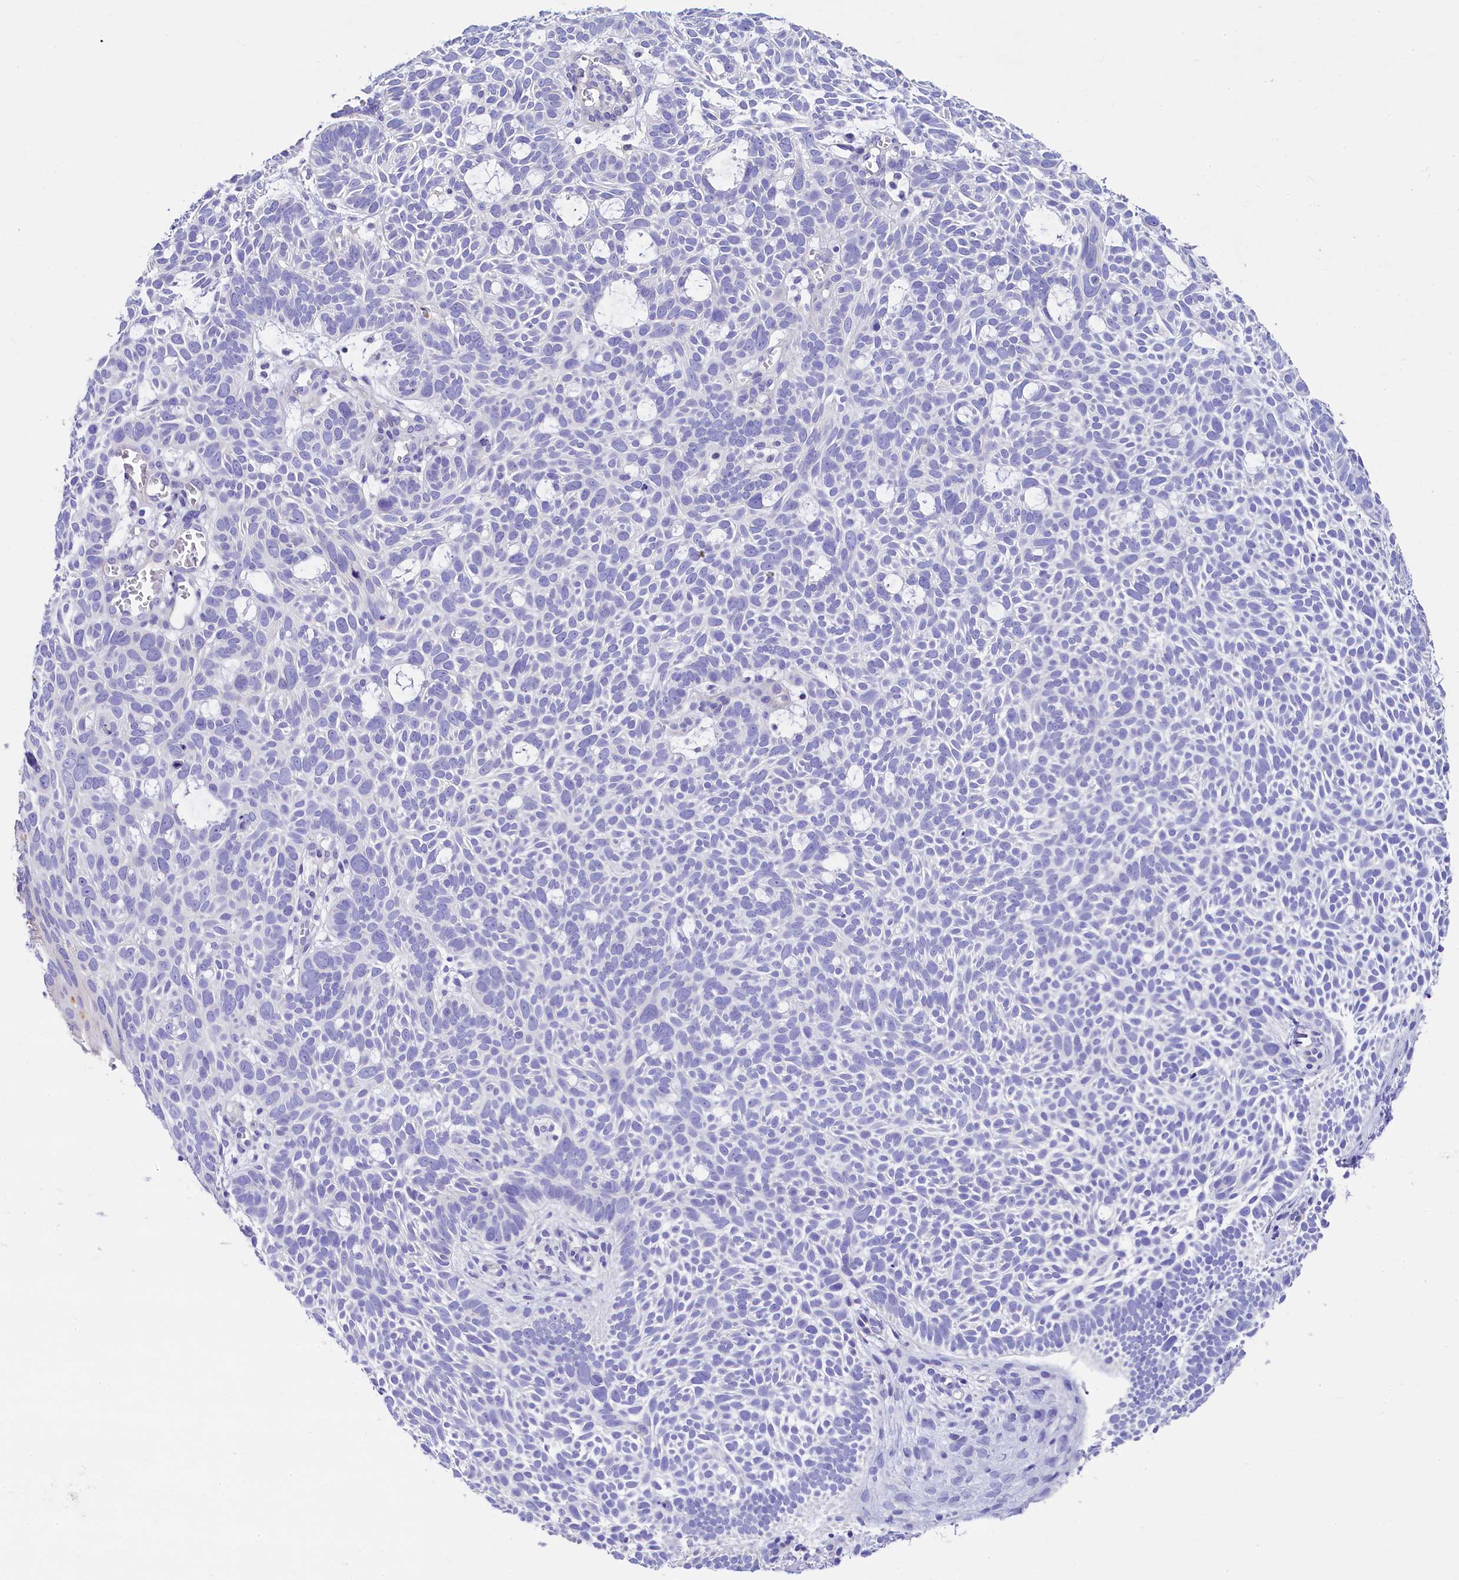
{"staining": {"intensity": "negative", "quantity": "none", "location": "none"}, "tissue": "skin cancer", "cell_type": "Tumor cells", "image_type": "cancer", "snomed": [{"axis": "morphology", "description": "Basal cell carcinoma"}, {"axis": "topography", "description": "Skin"}], "caption": "A histopathology image of skin cancer (basal cell carcinoma) stained for a protein displays no brown staining in tumor cells.", "gene": "RBP3", "patient": {"sex": "male", "age": 69}}